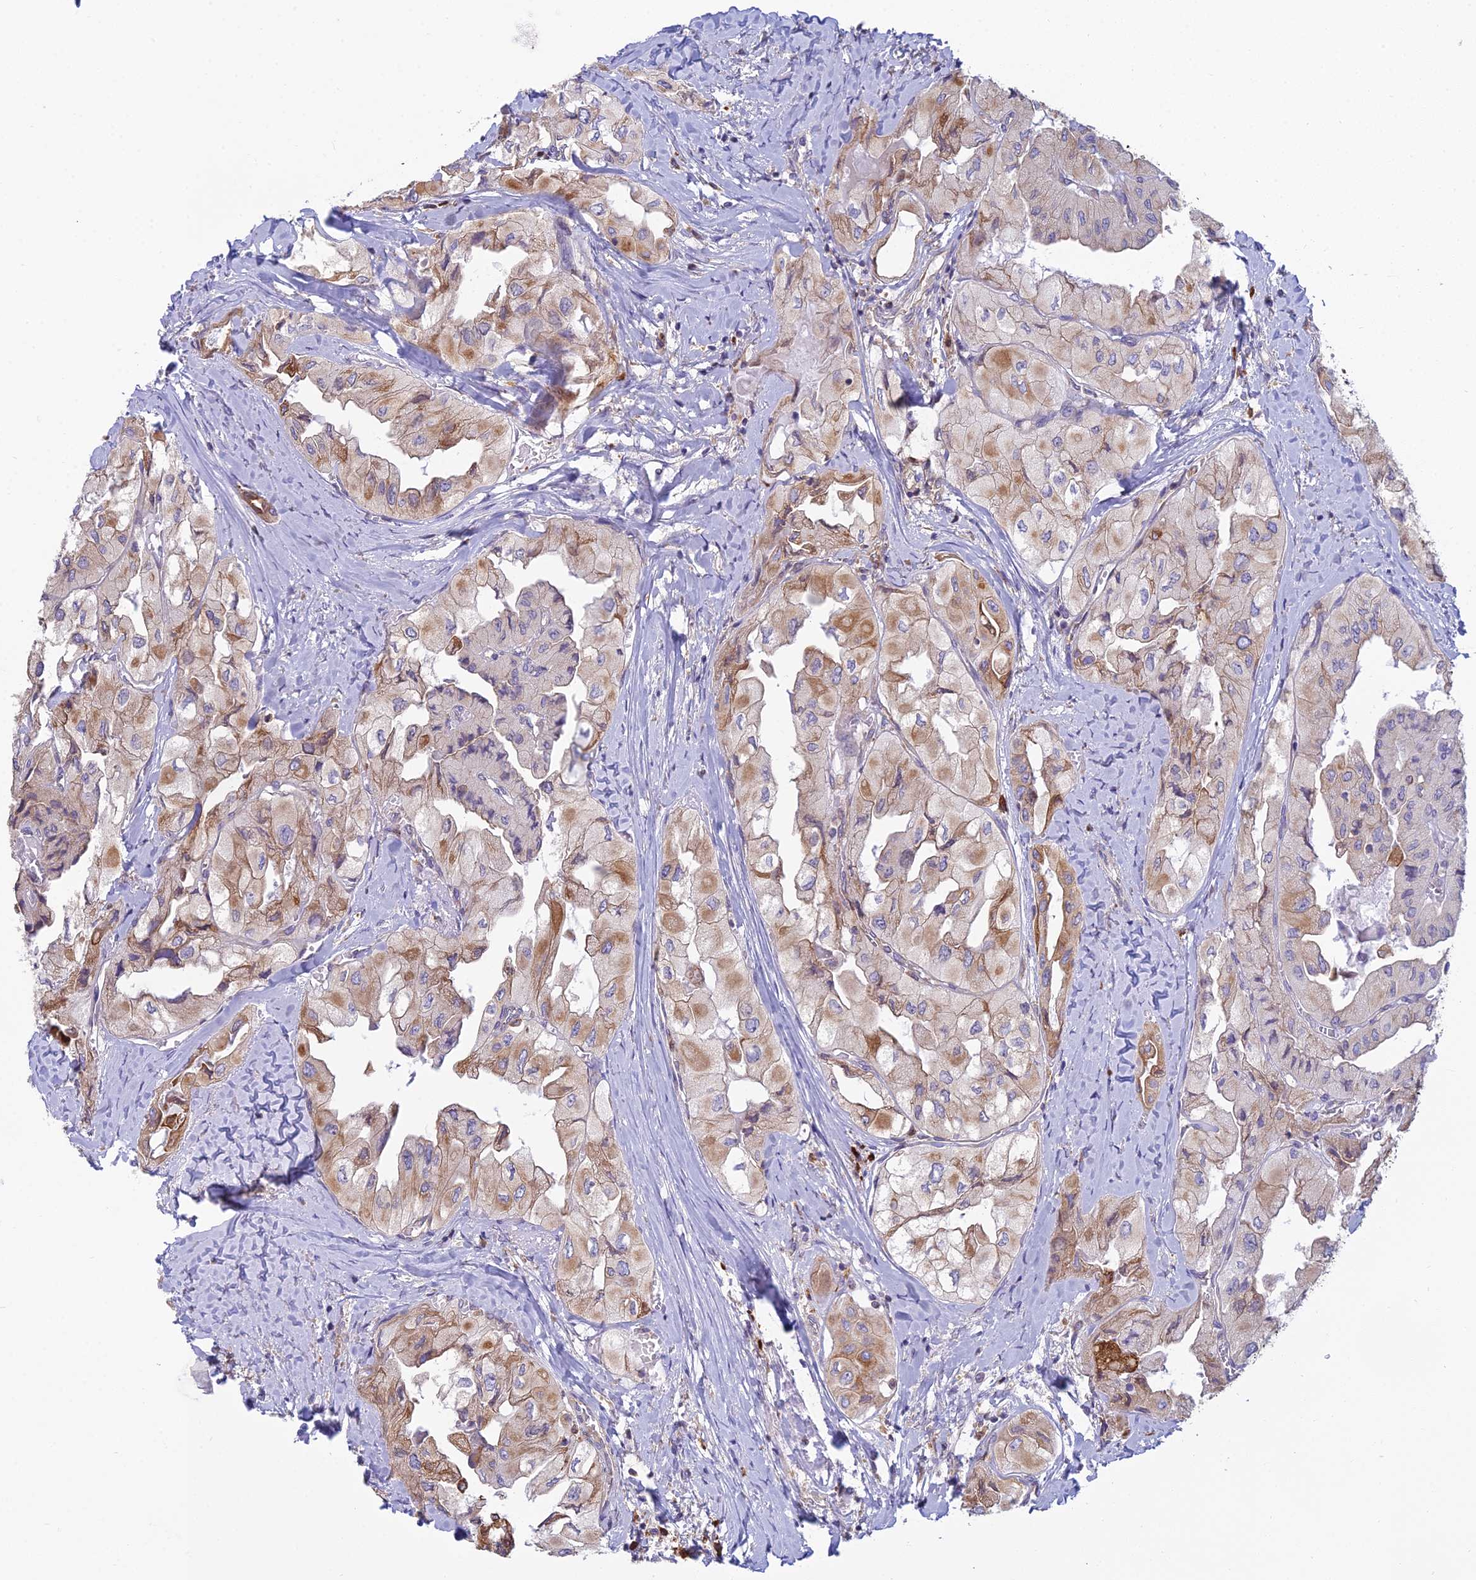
{"staining": {"intensity": "moderate", "quantity": ">75%", "location": "cytoplasmic/membranous"}, "tissue": "thyroid cancer", "cell_type": "Tumor cells", "image_type": "cancer", "snomed": [{"axis": "morphology", "description": "Normal tissue, NOS"}, {"axis": "morphology", "description": "Papillary adenocarcinoma, NOS"}, {"axis": "topography", "description": "Thyroid gland"}], "caption": "Protein staining of thyroid cancer tissue exhibits moderate cytoplasmic/membranous expression in approximately >75% of tumor cells.", "gene": "HM13", "patient": {"sex": "female", "age": 59}}